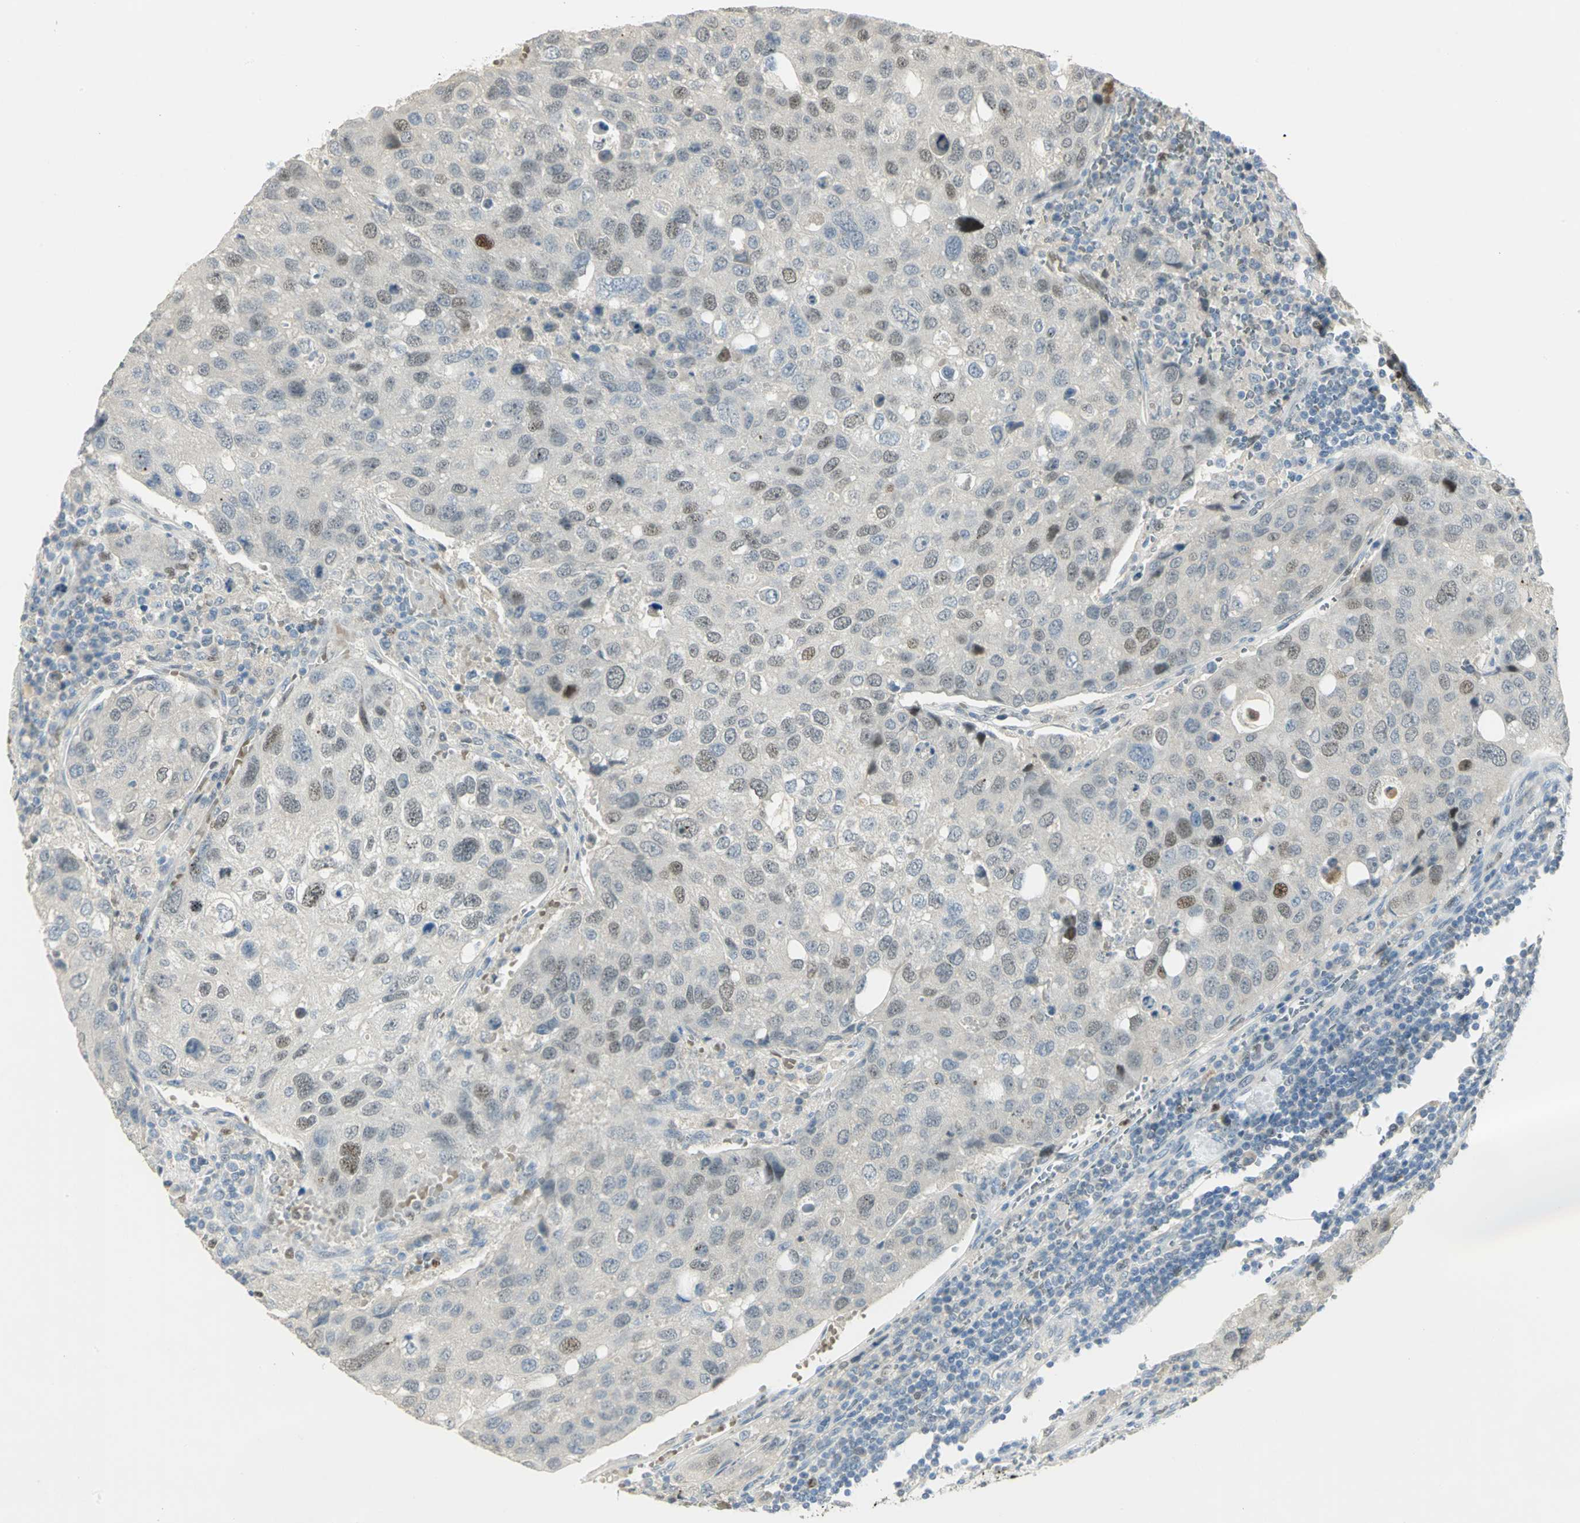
{"staining": {"intensity": "moderate", "quantity": "<25%", "location": "nuclear"}, "tissue": "urothelial cancer", "cell_type": "Tumor cells", "image_type": "cancer", "snomed": [{"axis": "morphology", "description": "Urothelial carcinoma, High grade"}, {"axis": "topography", "description": "Lymph node"}, {"axis": "topography", "description": "Urinary bladder"}], "caption": "Immunohistochemistry image of high-grade urothelial carcinoma stained for a protein (brown), which displays low levels of moderate nuclear staining in about <25% of tumor cells.", "gene": "BCL6", "patient": {"sex": "male", "age": 51}}